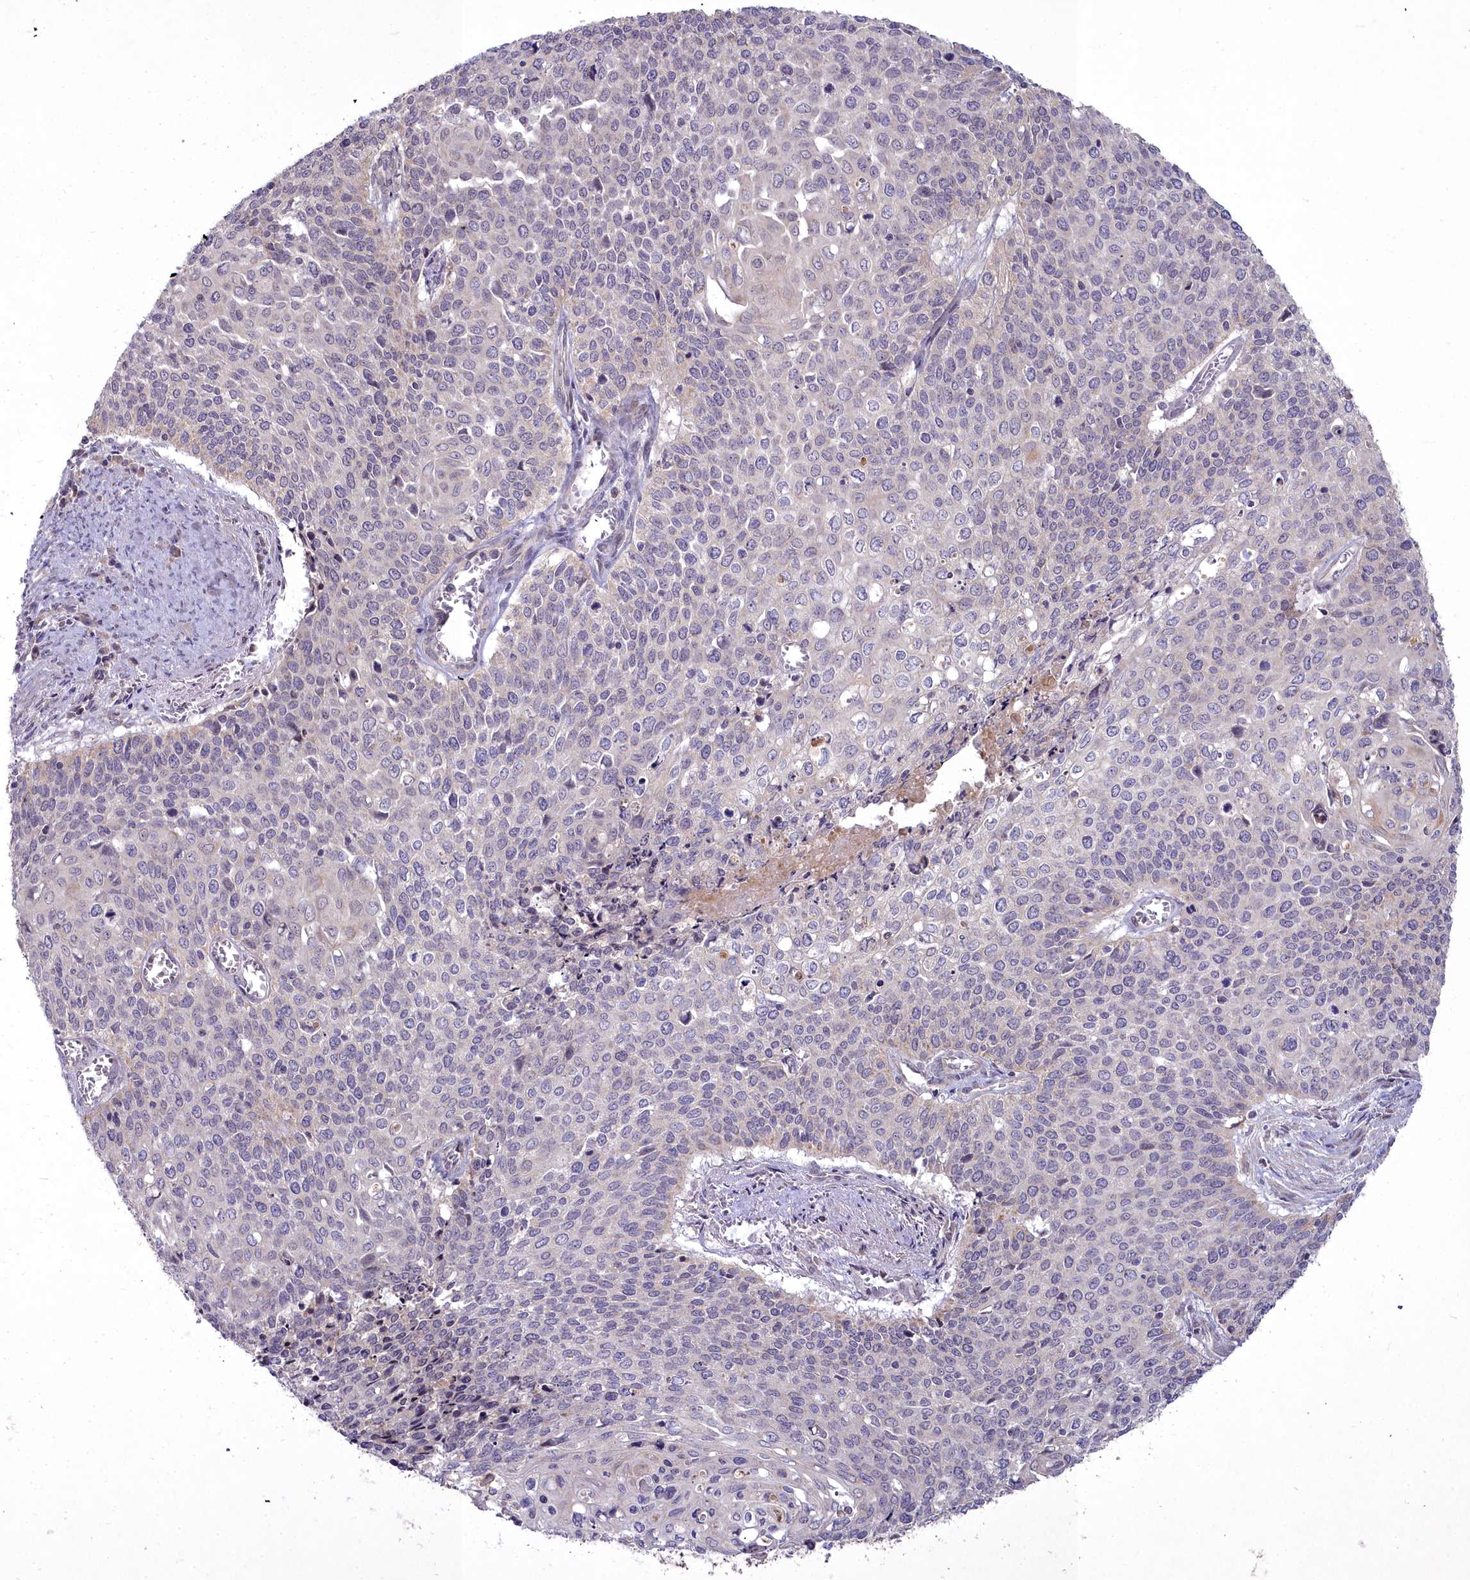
{"staining": {"intensity": "negative", "quantity": "none", "location": "none"}, "tissue": "cervical cancer", "cell_type": "Tumor cells", "image_type": "cancer", "snomed": [{"axis": "morphology", "description": "Squamous cell carcinoma, NOS"}, {"axis": "topography", "description": "Cervix"}], "caption": "The photomicrograph demonstrates no significant positivity in tumor cells of cervical cancer.", "gene": "MICU2", "patient": {"sex": "female", "age": 39}}